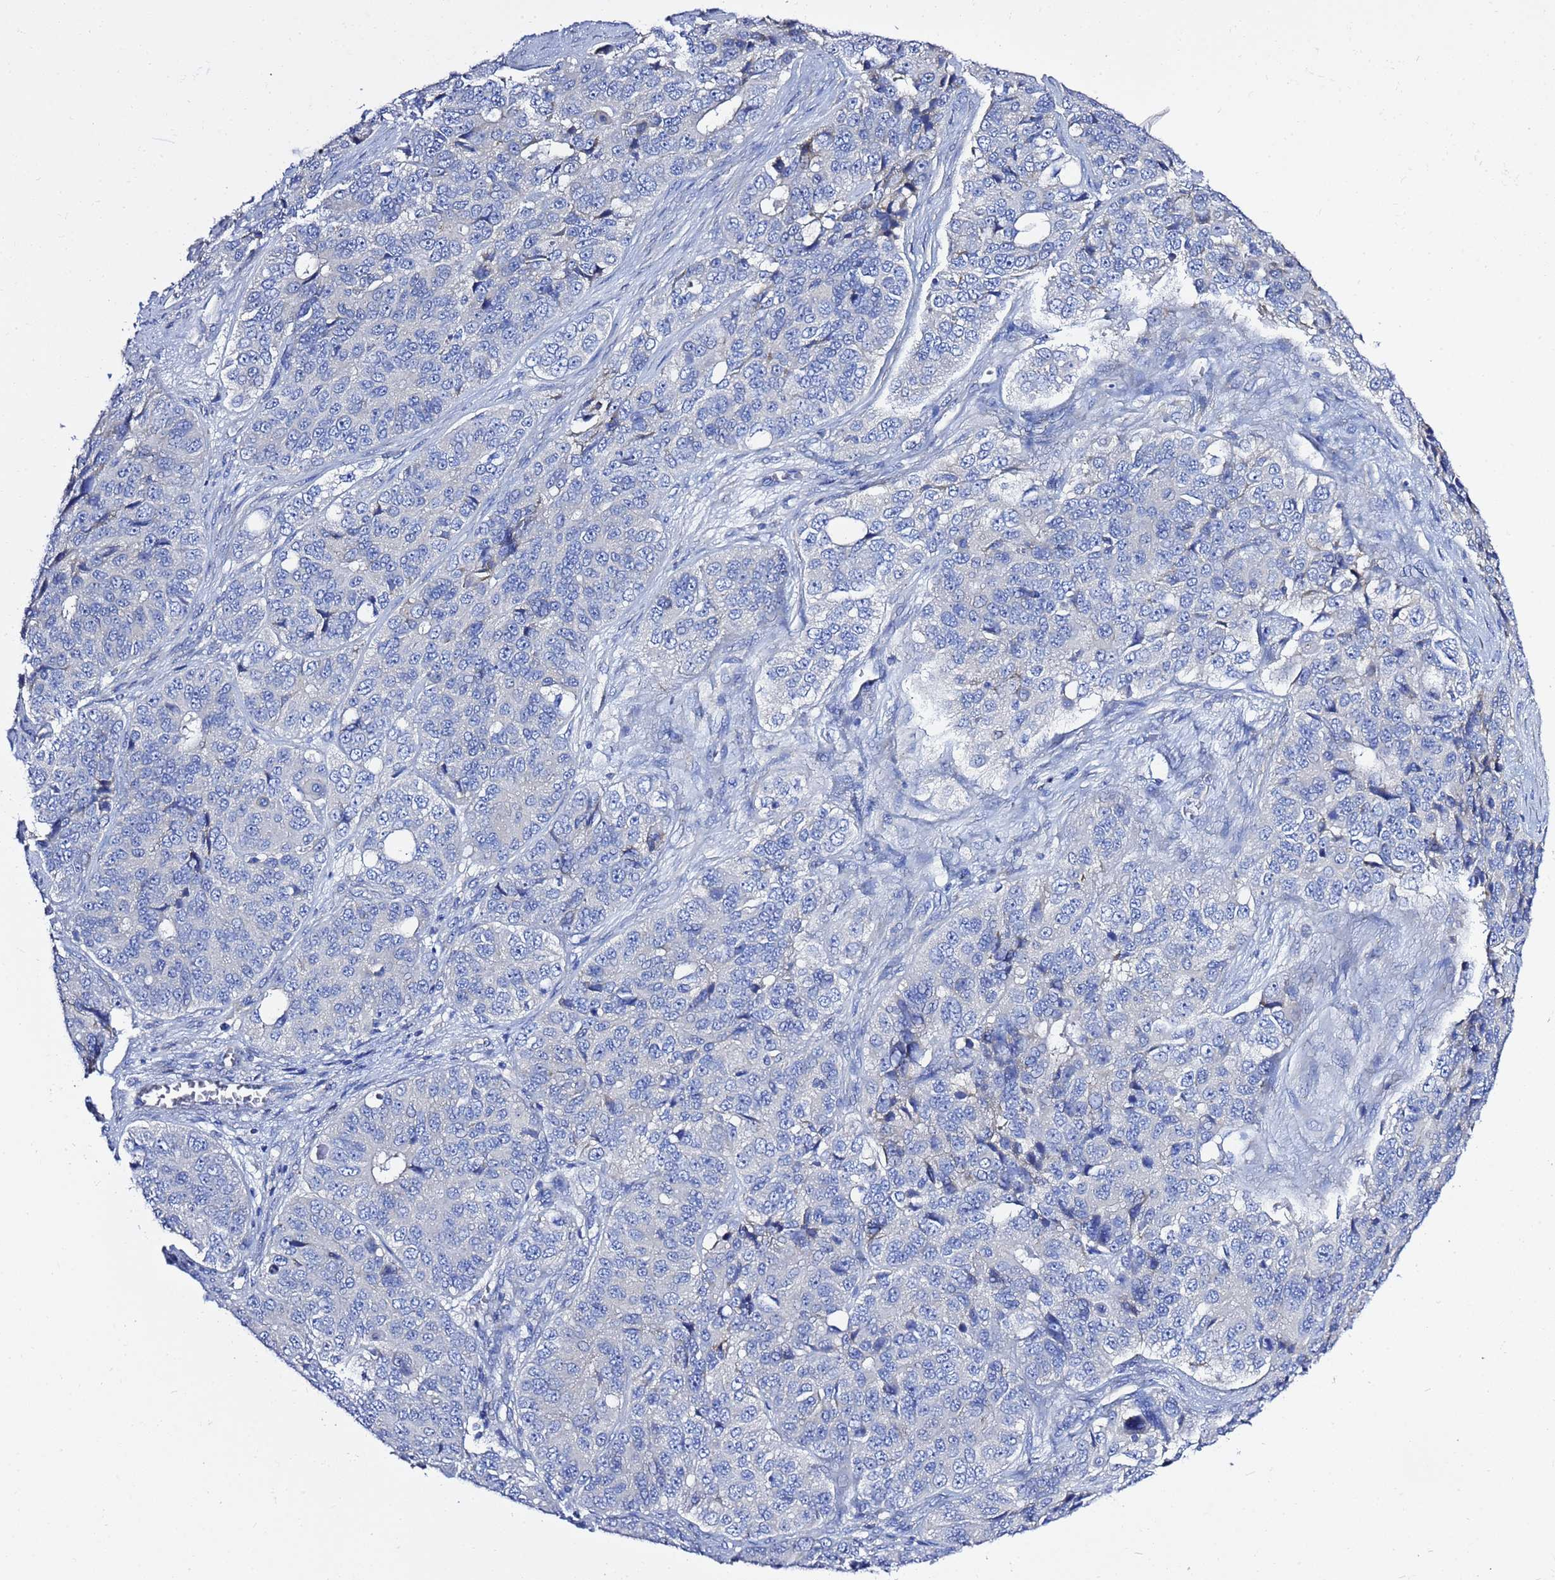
{"staining": {"intensity": "negative", "quantity": "none", "location": "none"}, "tissue": "ovarian cancer", "cell_type": "Tumor cells", "image_type": "cancer", "snomed": [{"axis": "morphology", "description": "Carcinoma, endometroid"}, {"axis": "topography", "description": "Ovary"}], "caption": "This is an immunohistochemistry (IHC) image of human ovarian cancer. There is no expression in tumor cells.", "gene": "USP18", "patient": {"sex": "female", "age": 51}}